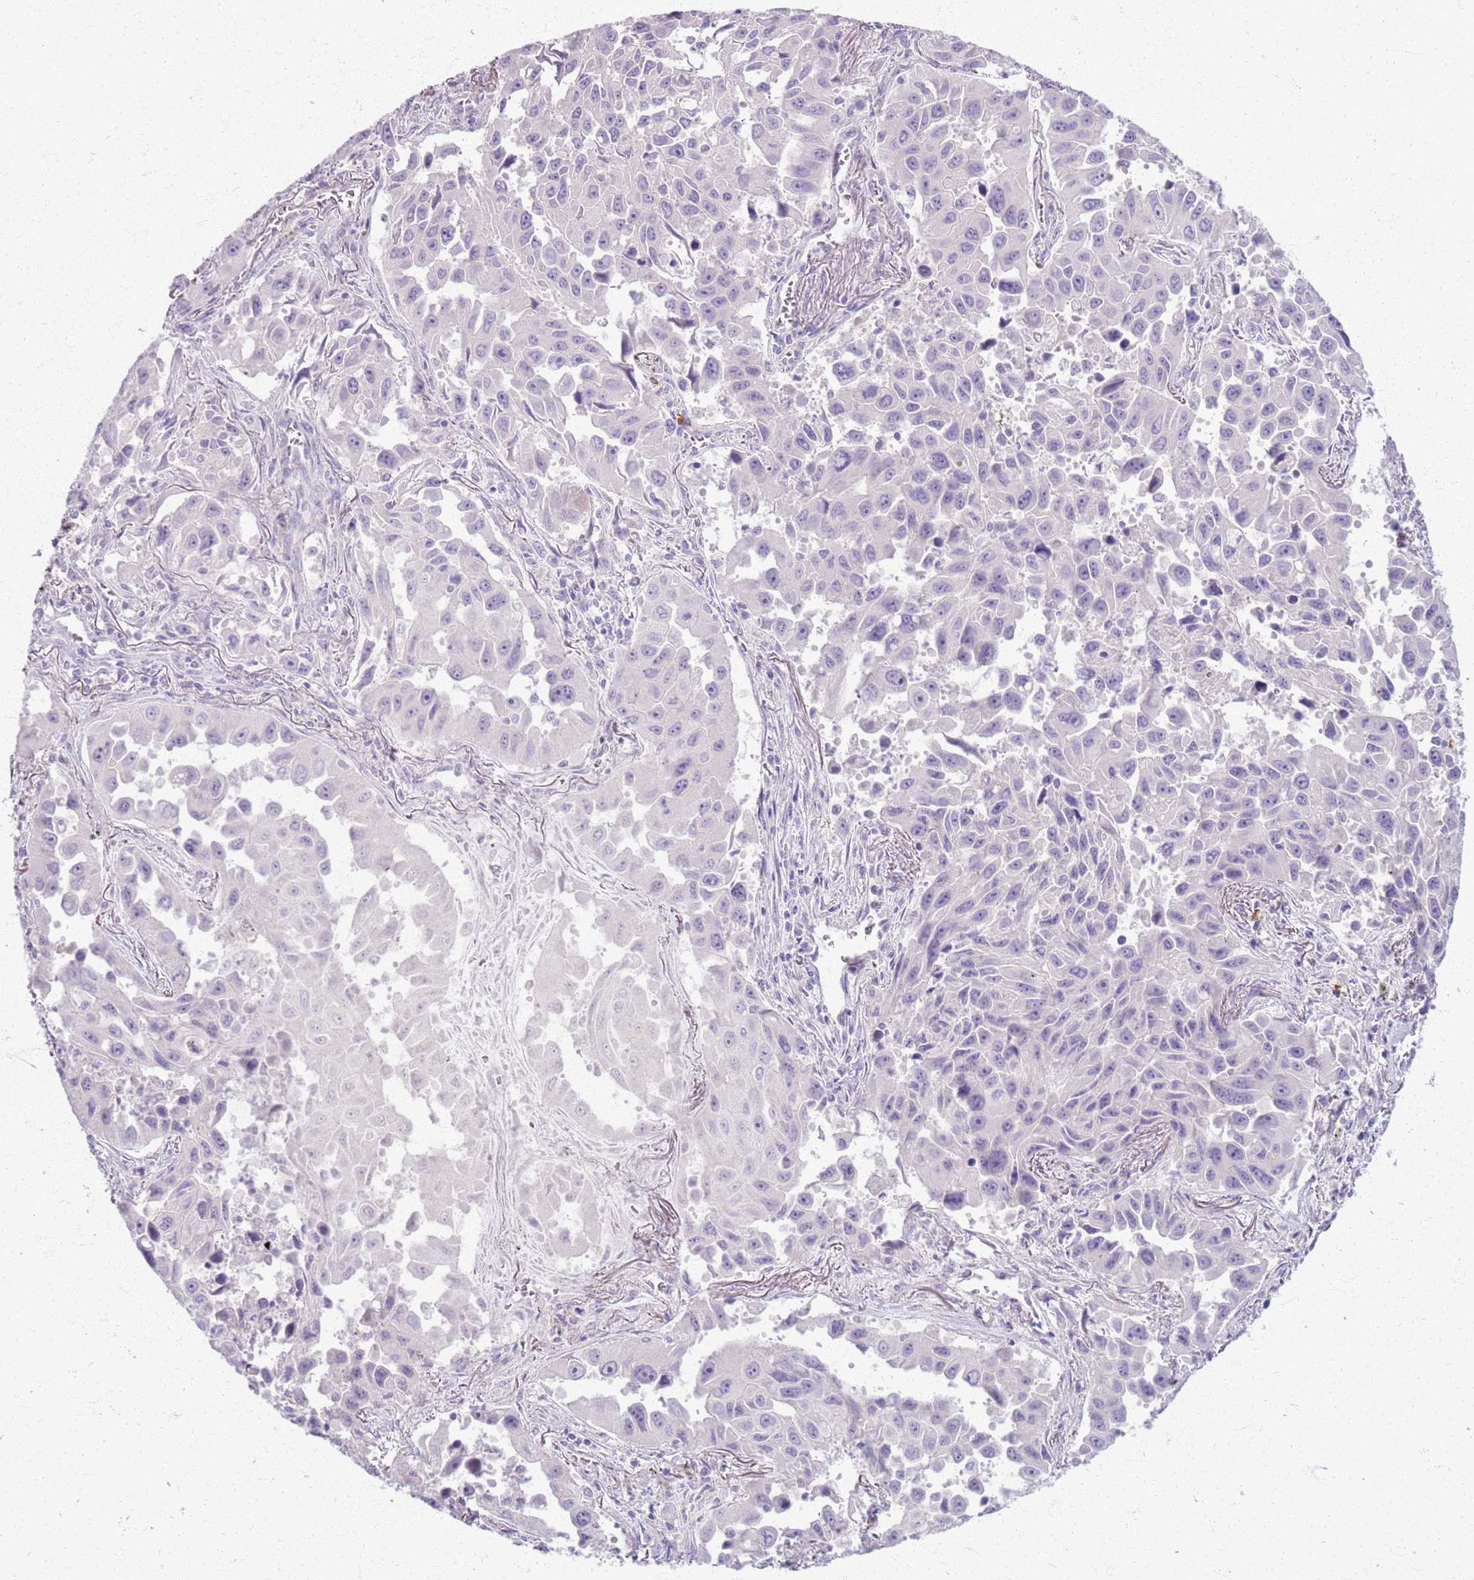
{"staining": {"intensity": "negative", "quantity": "none", "location": "none"}, "tissue": "lung cancer", "cell_type": "Tumor cells", "image_type": "cancer", "snomed": [{"axis": "morphology", "description": "Adenocarcinoma, NOS"}, {"axis": "topography", "description": "Lung"}], "caption": "Immunohistochemical staining of human adenocarcinoma (lung) reveals no significant expression in tumor cells. Nuclei are stained in blue.", "gene": "CSRP3", "patient": {"sex": "male", "age": 66}}